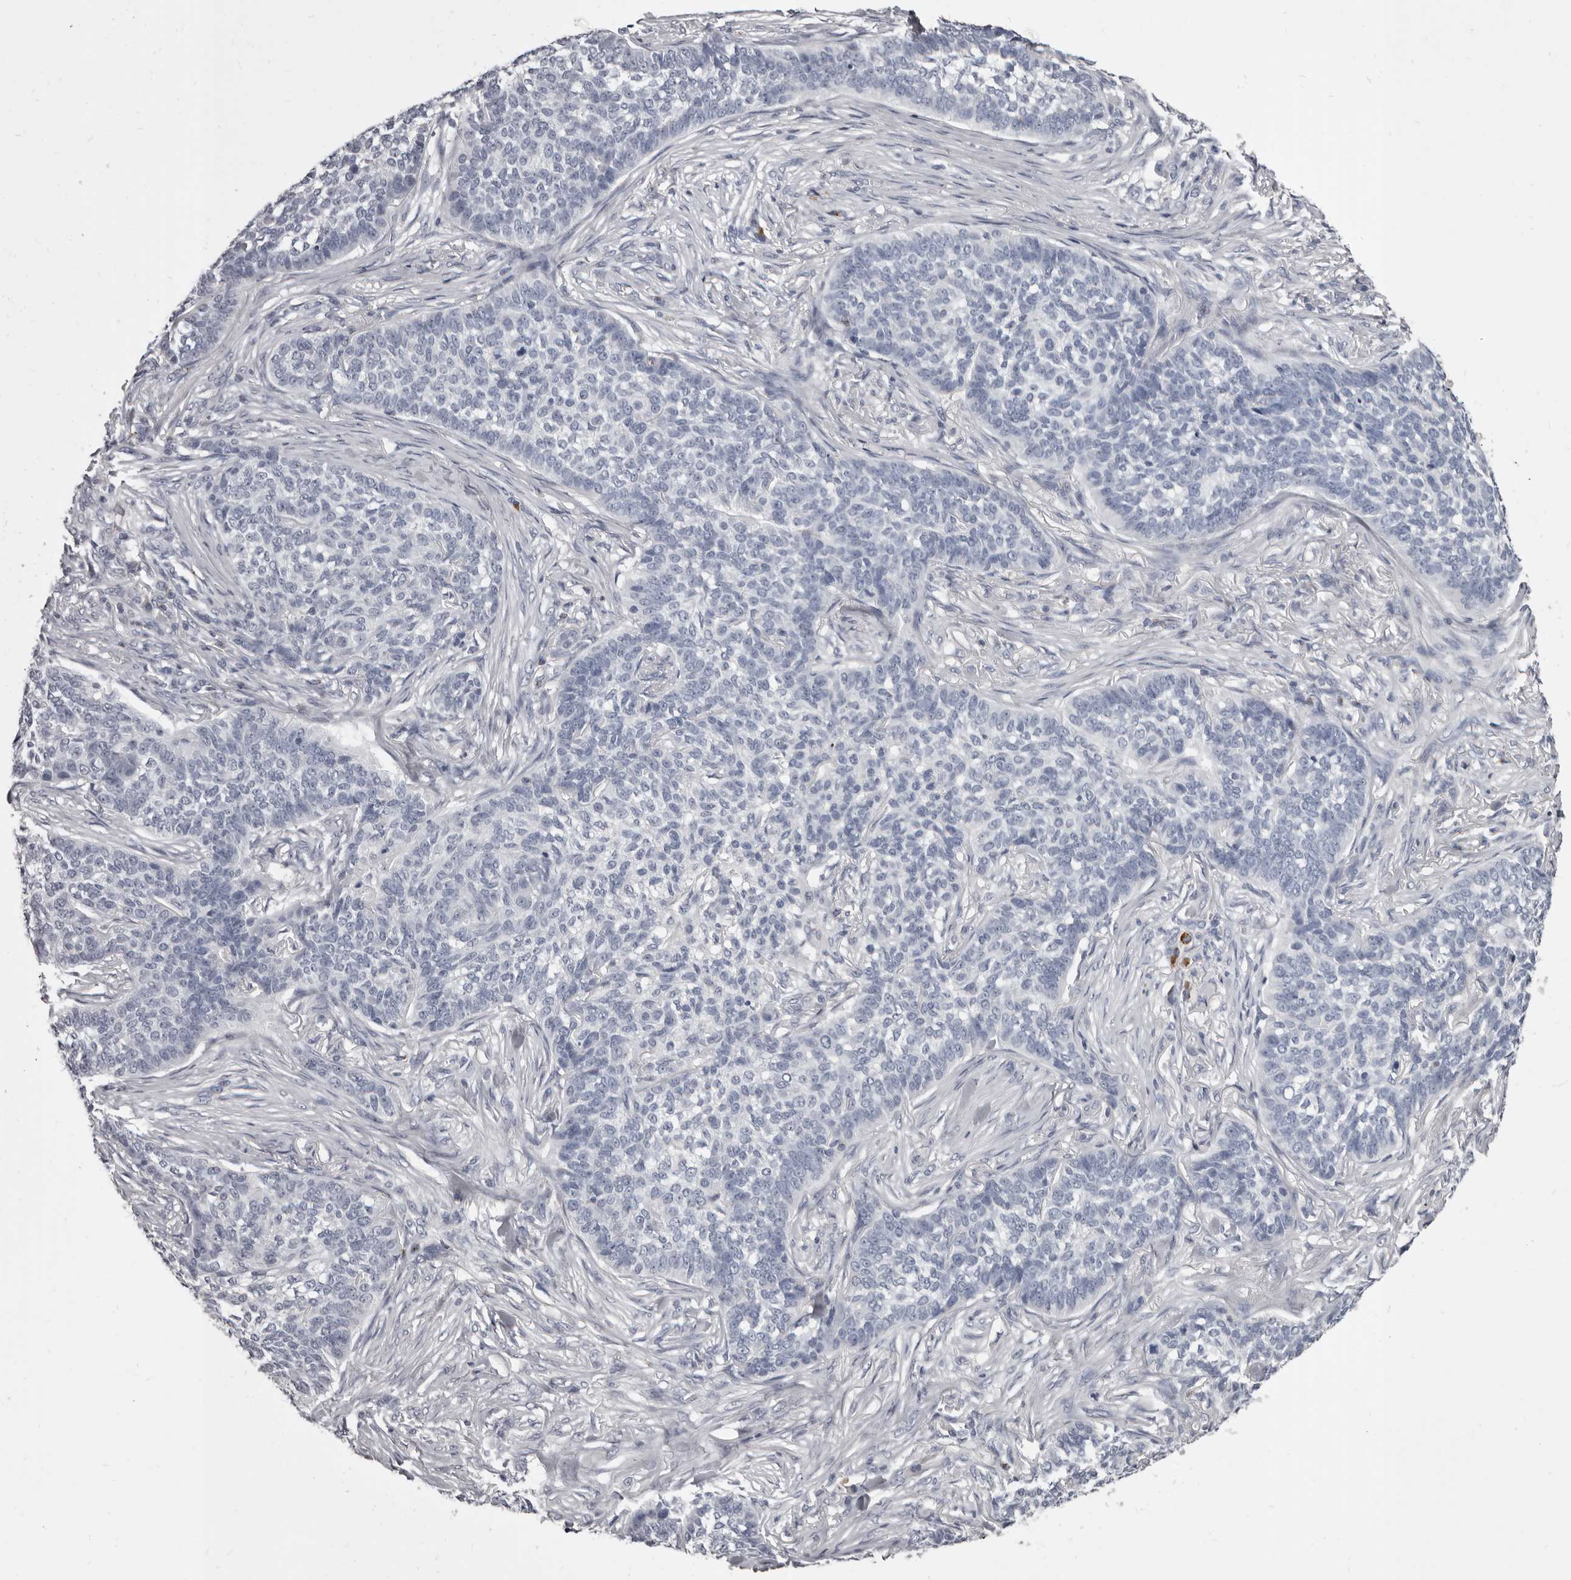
{"staining": {"intensity": "negative", "quantity": "none", "location": "none"}, "tissue": "skin cancer", "cell_type": "Tumor cells", "image_type": "cancer", "snomed": [{"axis": "morphology", "description": "Basal cell carcinoma"}, {"axis": "topography", "description": "Skin"}], "caption": "Immunohistochemistry (IHC) image of human basal cell carcinoma (skin) stained for a protein (brown), which demonstrates no positivity in tumor cells.", "gene": "GZMH", "patient": {"sex": "male", "age": 85}}